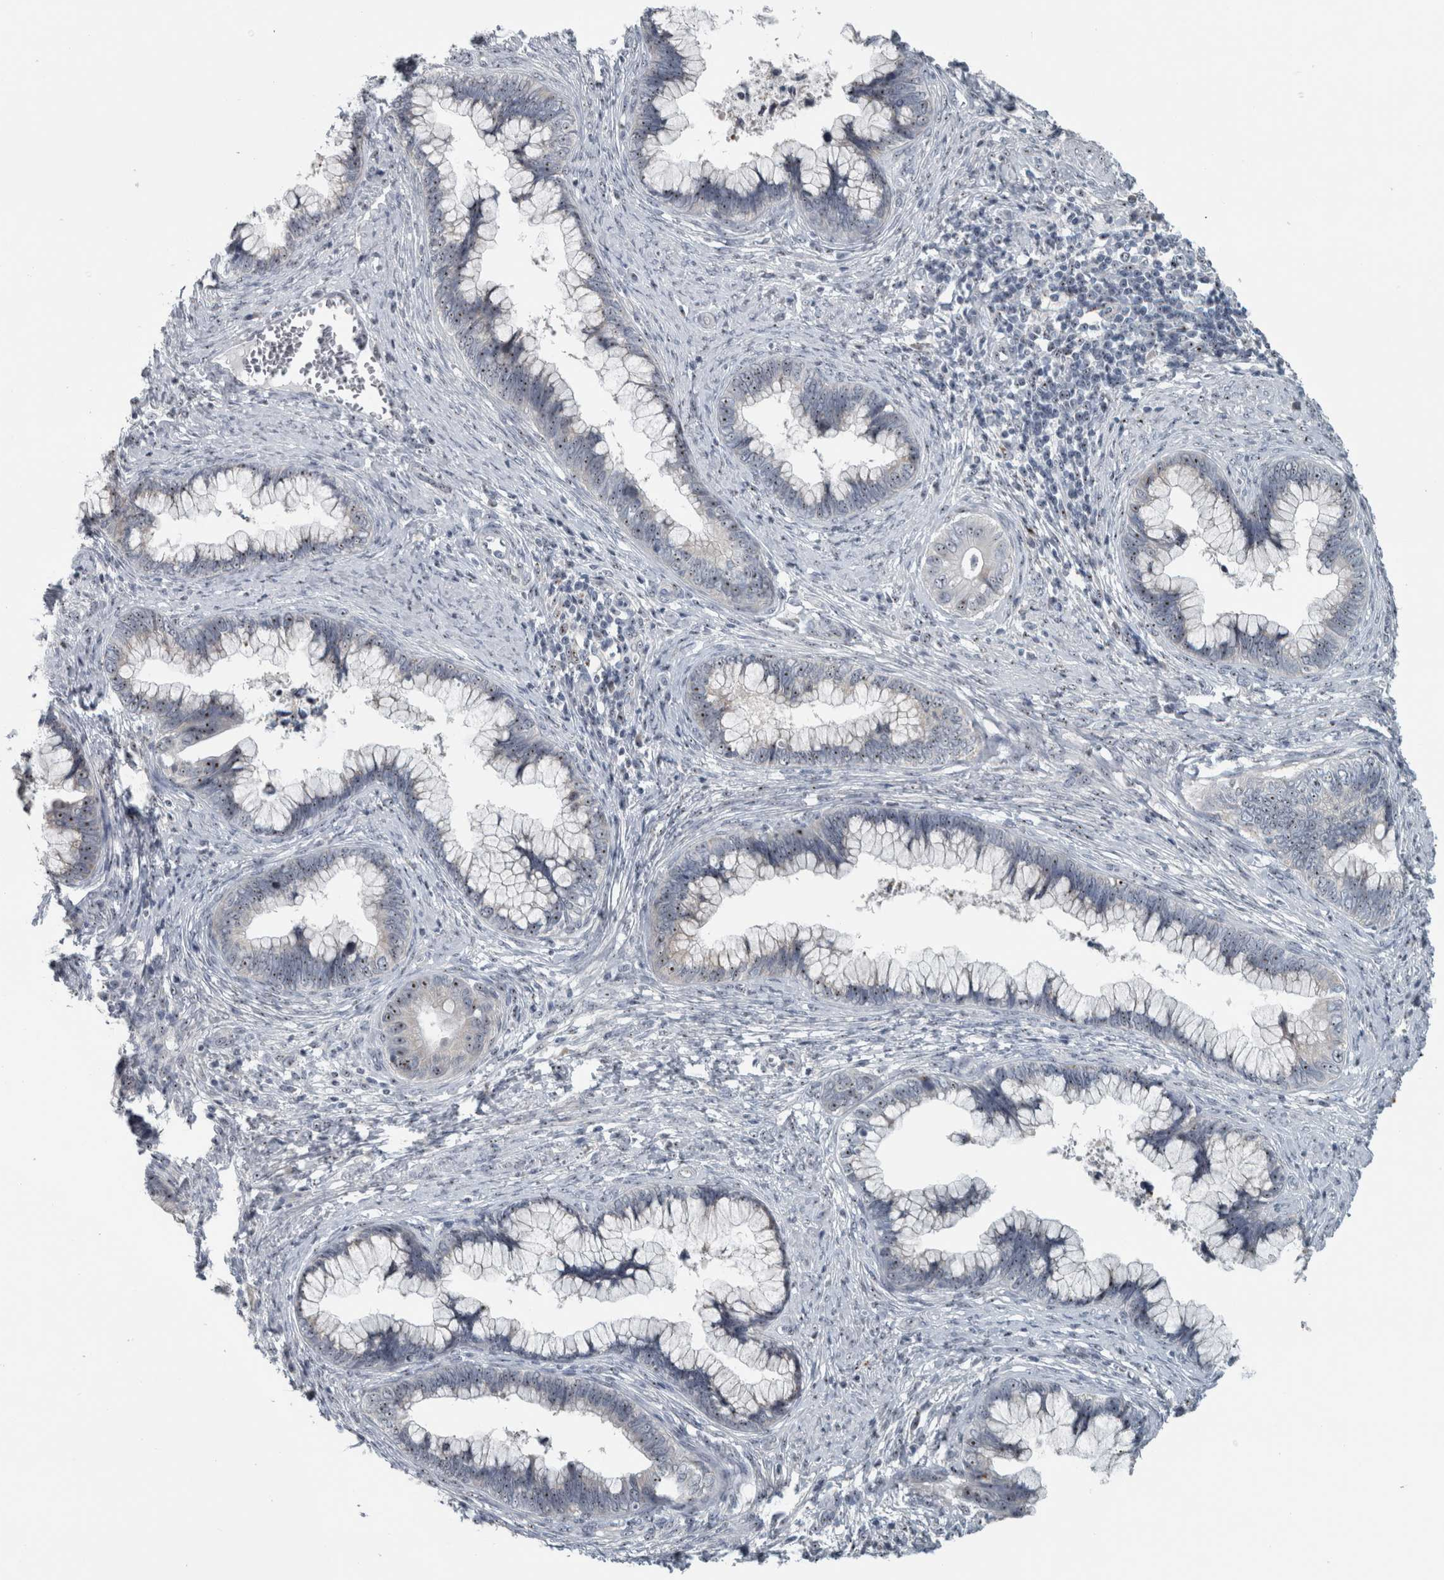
{"staining": {"intensity": "moderate", "quantity": "<25%", "location": "nuclear"}, "tissue": "cervical cancer", "cell_type": "Tumor cells", "image_type": "cancer", "snomed": [{"axis": "morphology", "description": "Adenocarcinoma, NOS"}, {"axis": "topography", "description": "Cervix"}], "caption": "A photomicrograph showing moderate nuclear positivity in about <25% of tumor cells in cervical adenocarcinoma, as visualized by brown immunohistochemical staining.", "gene": "UTP6", "patient": {"sex": "female", "age": 44}}